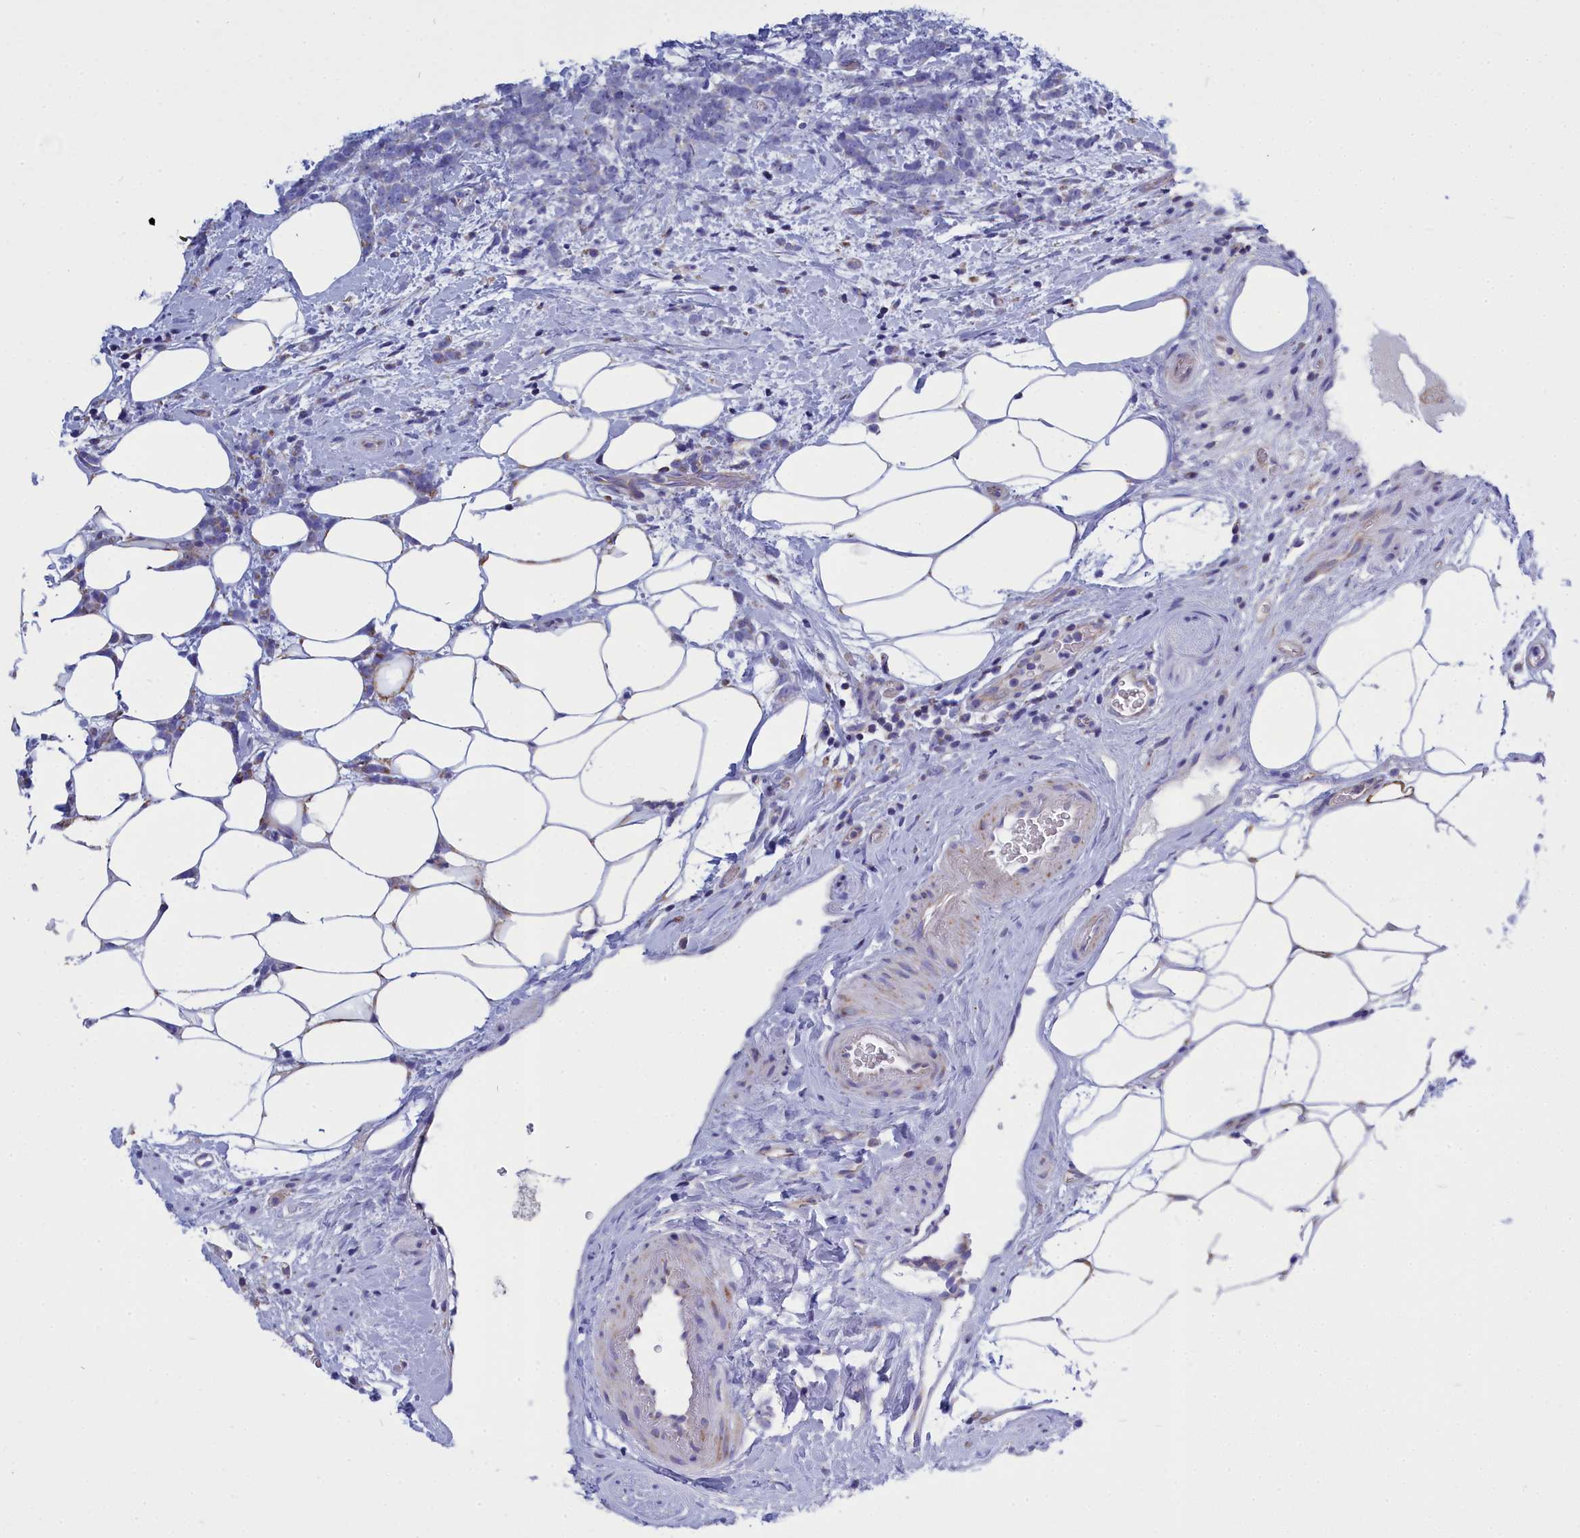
{"staining": {"intensity": "negative", "quantity": "none", "location": "none"}, "tissue": "breast cancer", "cell_type": "Tumor cells", "image_type": "cancer", "snomed": [{"axis": "morphology", "description": "Lobular carcinoma"}, {"axis": "topography", "description": "Breast"}], "caption": "An image of human breast cancer is negative for staining in tumor cells. Brightfield microscopy of immunohistochemistry stained with DAB (3,3'-diaminobenzidine) (brown) and hematoxylin (blue), captured at high magnification.", "gene": "CCRL2", "patient": {"sex": "female", "age": 58}}